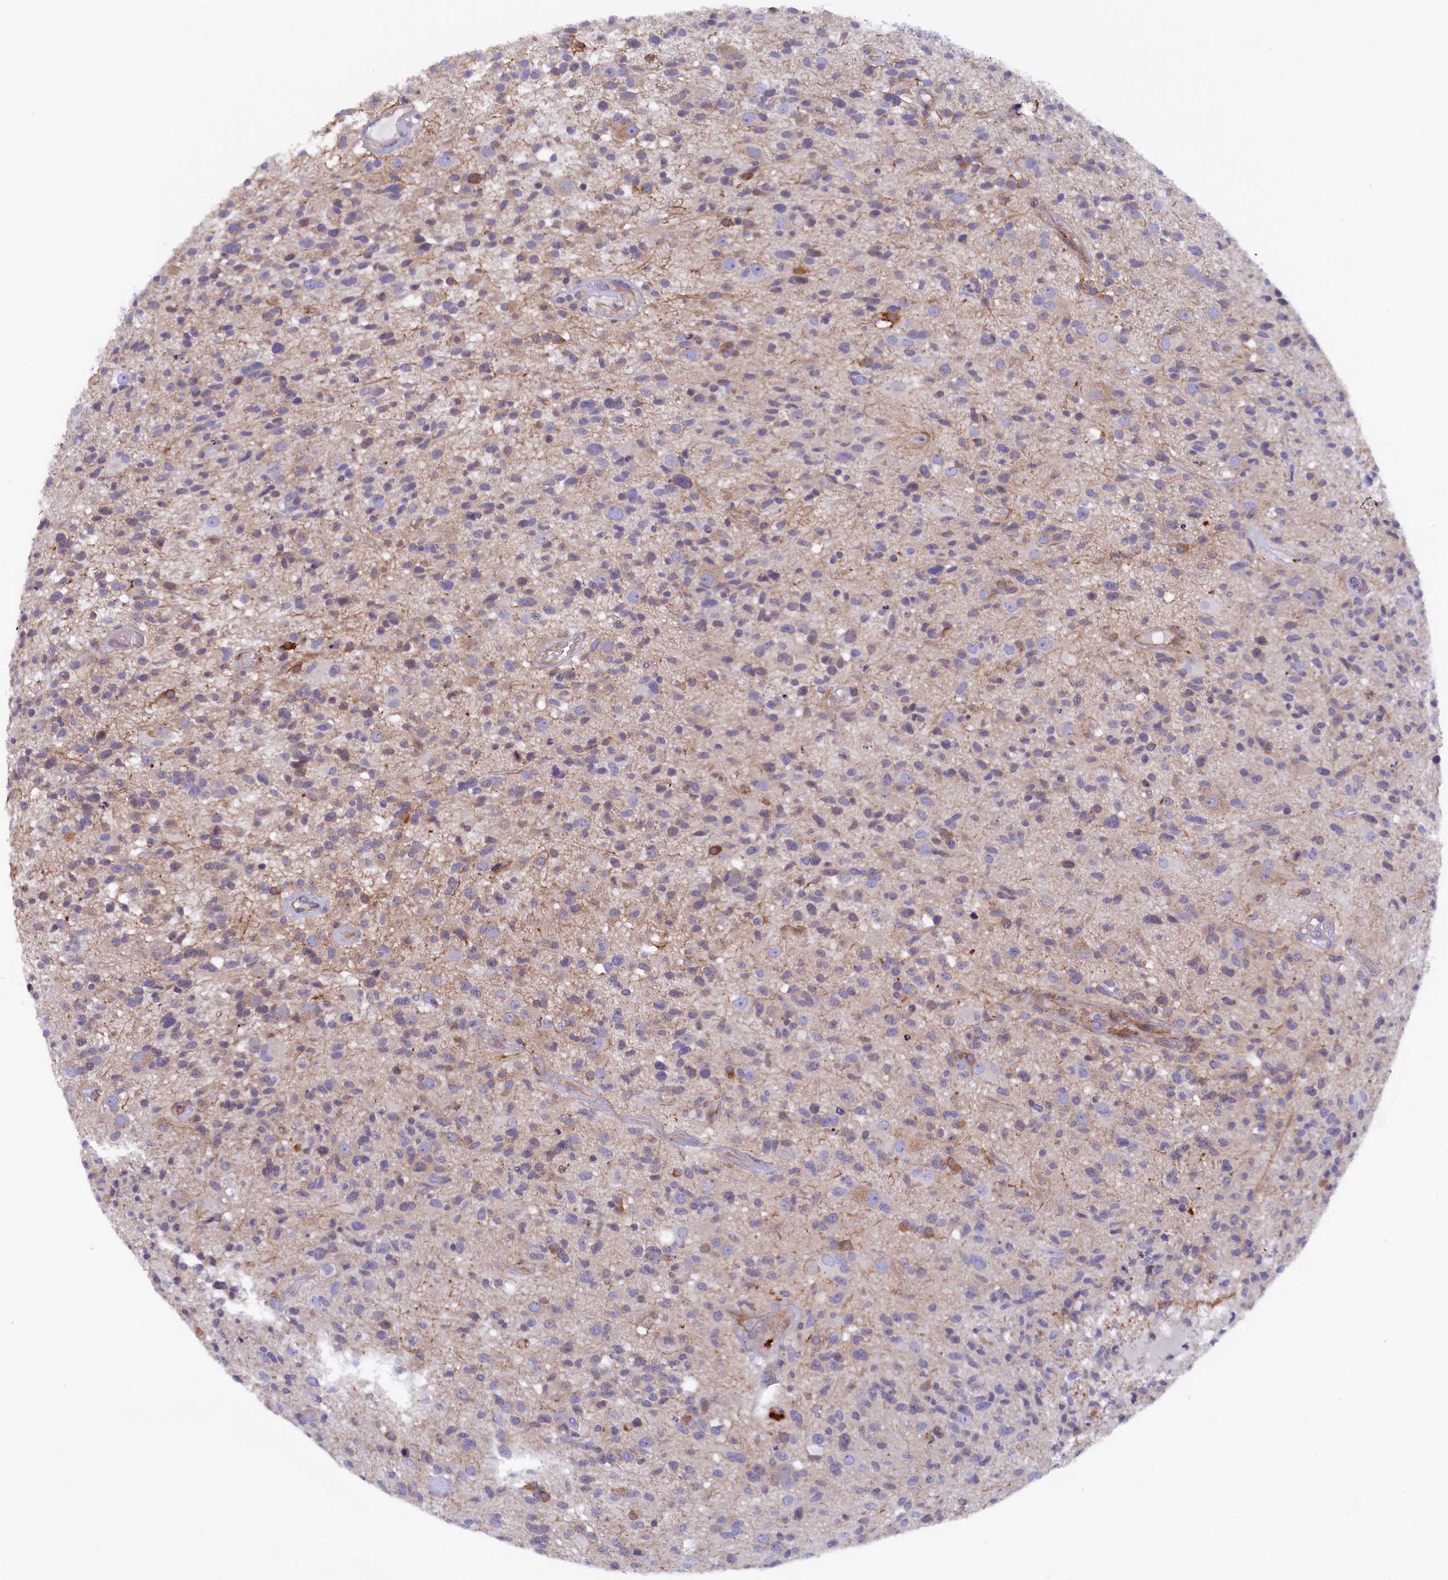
{"staining": {"intensity": "negative", "quantity": "none", "location": "none"}, "tissue": "glioma", "cell_type": "Tumor cells", "image_type": "cancer", "snomed": [{"axis": "morphology", "description": "Glioma, malignant, High grade"}, {"axis": "morphology", "description": "Glioblastoma, NOS"}, {"axis": "topography", "description": "Brain"}], "caption": "Protein analysis of malignant glioma (high-grade) shows no significant expression in tumor cells.", "gene": "JPT2", "patient": {"sex": "male", "age": 60}}